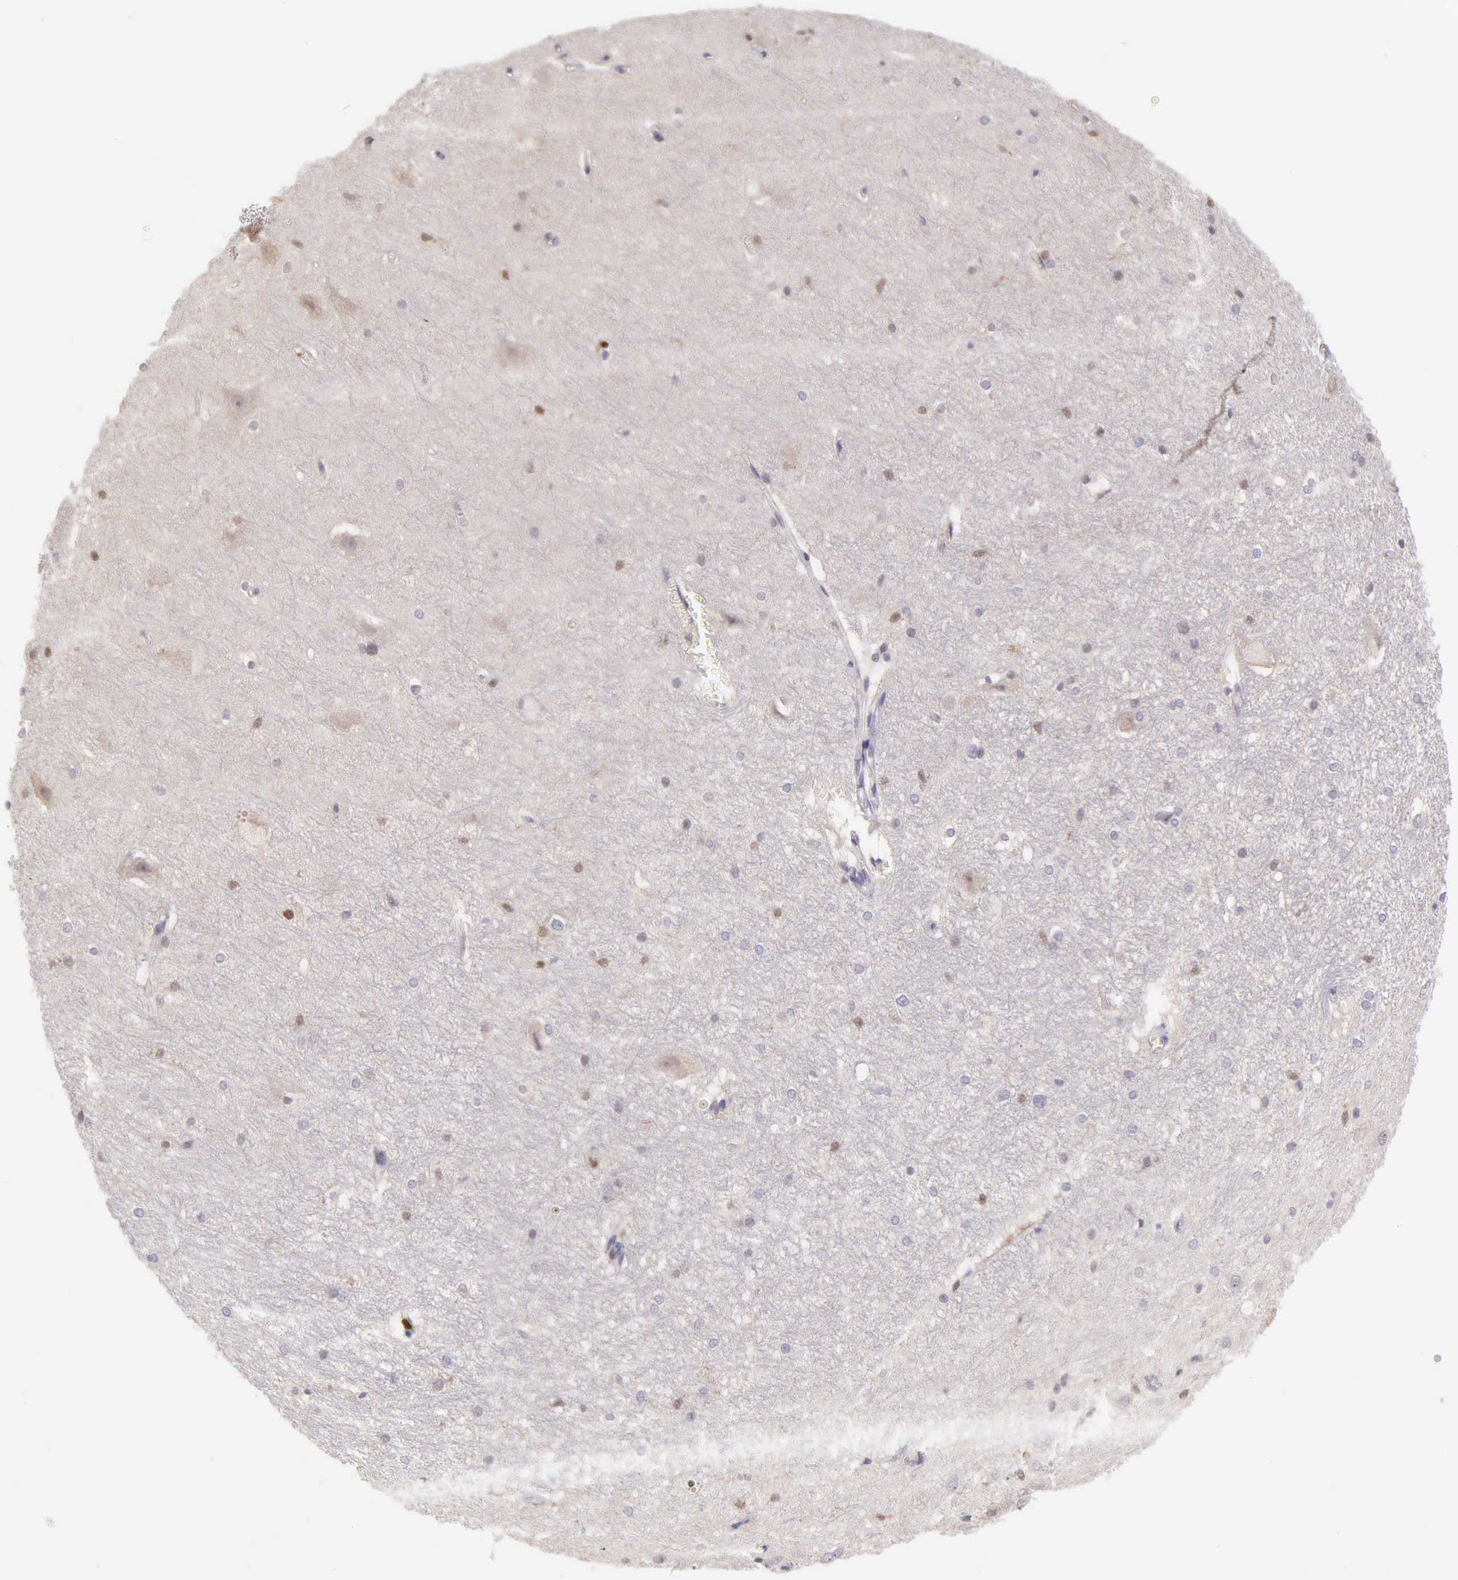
{"staining": {"intensity": "negative", "quantity": "none", "location": "none"}, "tissue": "hippocampus", "cell_type": "Glial cells", "image_type": "normal", "snomed": [{"axis": "morphology", "description": "Normal tissue, NOS"}, {"axis": "topography", "description": "Hippocampus"}], "caption": "DAB immunohistochemical staining of unremarkable hippocampus shows no significant positivity in glial cells. The staining was performed using DAB to visualize the protein expression in brown, while the nuclei were stained in blue with hematoxylin (Magnification: 20x).", "gene": "BID", "patient": {"sex": "female", "age": 19}}